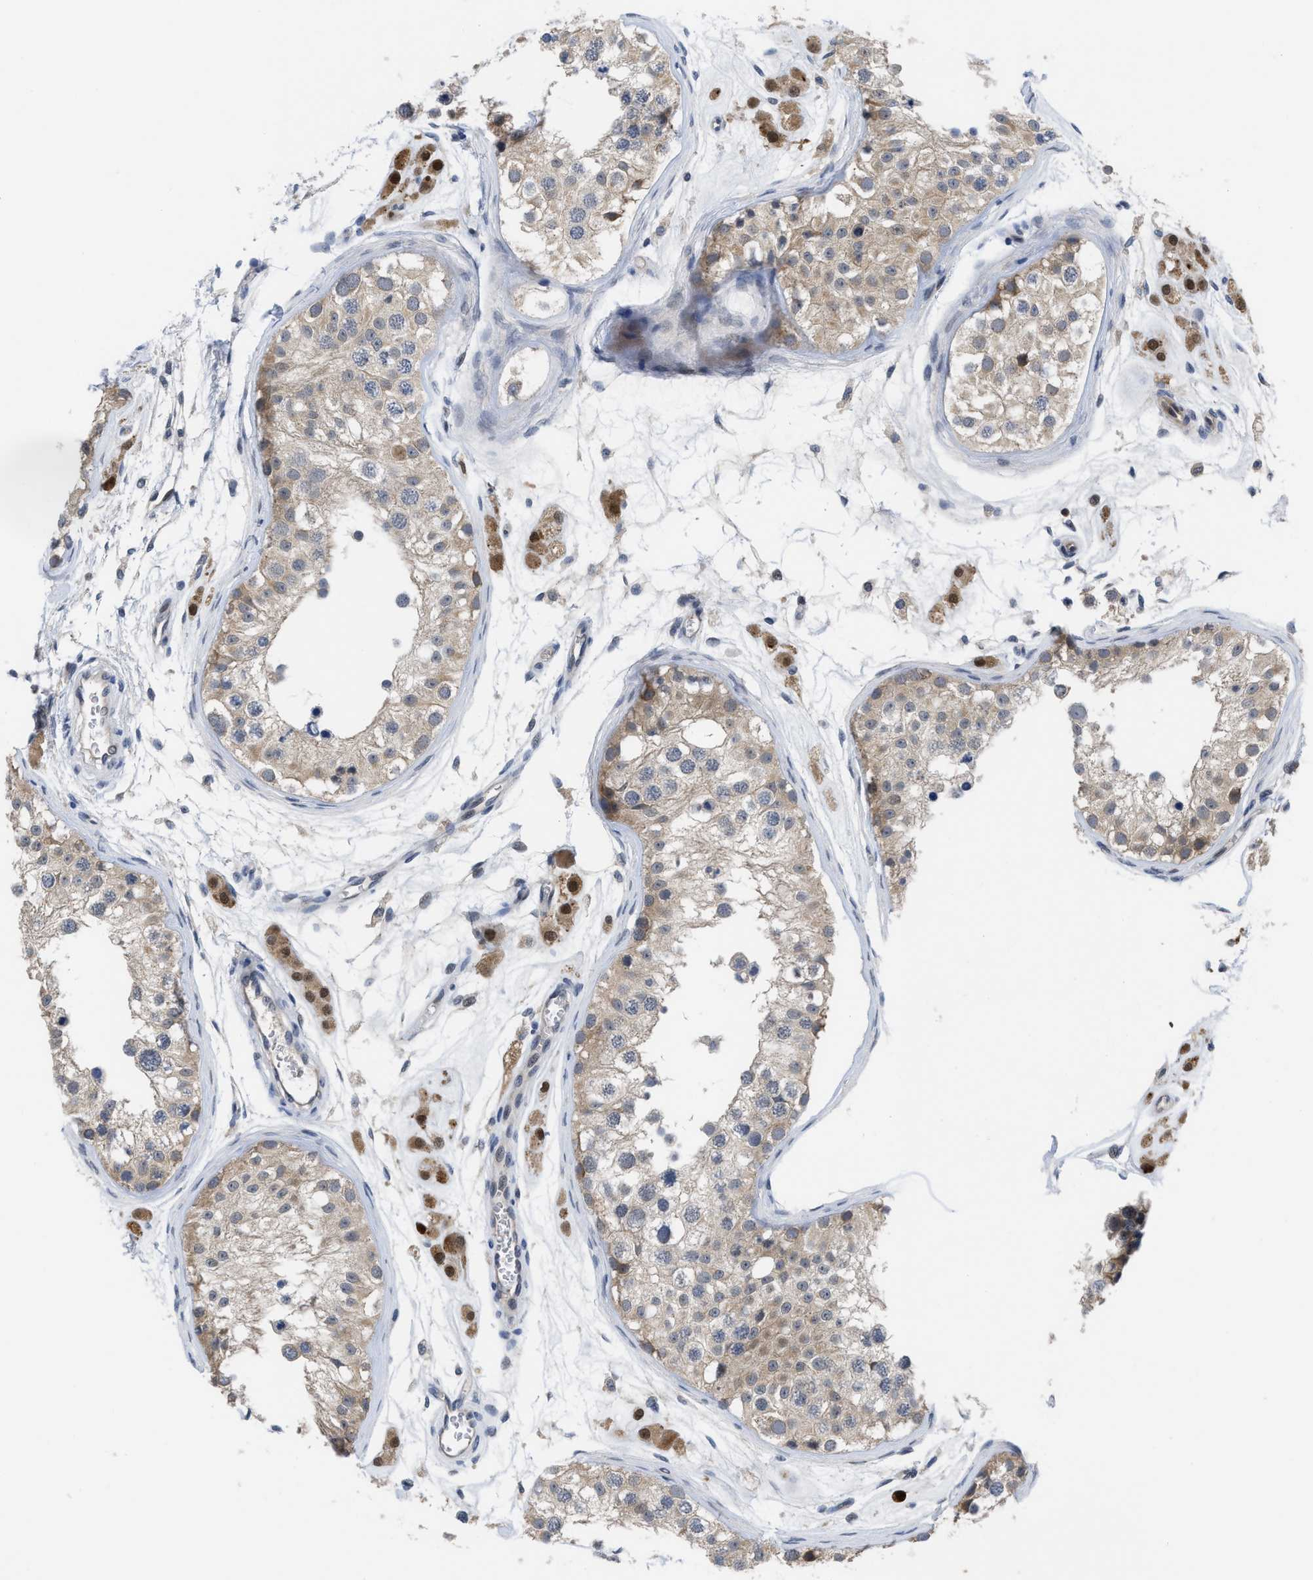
{"staining": {"intensity": "weak", "quantity": "<25%", "location": "cytoplasmic/membranous"}, "tissue": "testis", "cell_type": "Cells in seminiferous ducts", "image_type": "normal", "snomed": [{"axis": "morphology", "description": "Normal tissue, NOS"}, {"axis": "morphology", "description": "Adenocarcinoma, metastatic, NOS"}, {"axis": "topography", "description": "Testis"}], "caption": "Immunohistochemistry image of normal testis: testis stained with DAB (3,3'-diaminobenzidine) reveals no significant protein staining in cells in seminiferous ducts.", "gene": "LDAF1", "patient": {"sex": "male", "age": 26}}